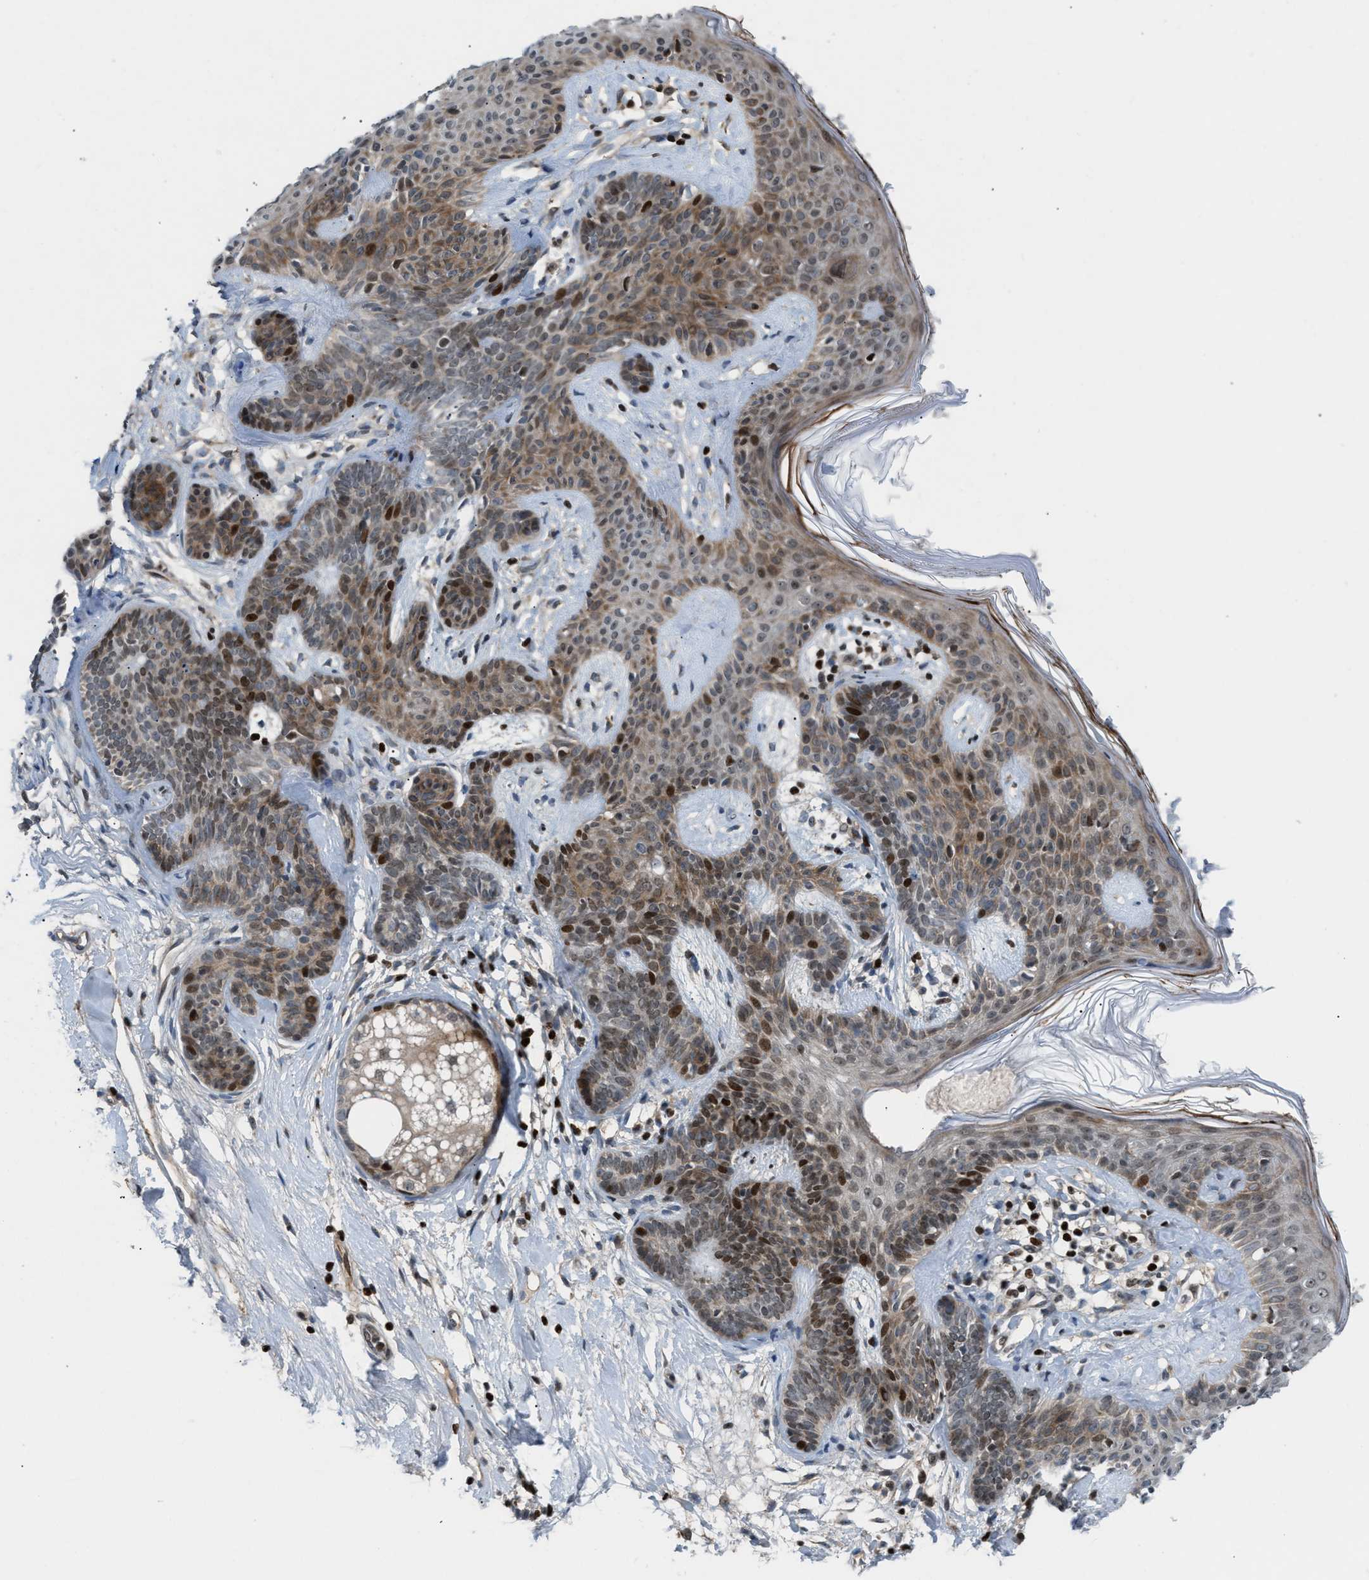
{"staining": {"intensity": "moderate", "quantity": "25%-75%", "location": "cytoplasmic/membranous,nuclear"}, "tissue": "skin cancer", "cell_type": "Tumor cells", "image_type": "cancer", "snomed": [{"axis": "morphology", "description": "Developmental malformation"}, {"axis": "morphology", "description": "Basal cell carcinoma"}, {"axis": "topography", "description": "Skin"}], "caption": "A high-resolution image shows immunohistochemistry staining of basal cell carcinoma (skin), which shows moderate cytoplasmic/membranous and nuclear staining in about 25%-75% of tumor cells.", "gene": "ZNF276", "patient": {"sex": "female", "age": 62}}